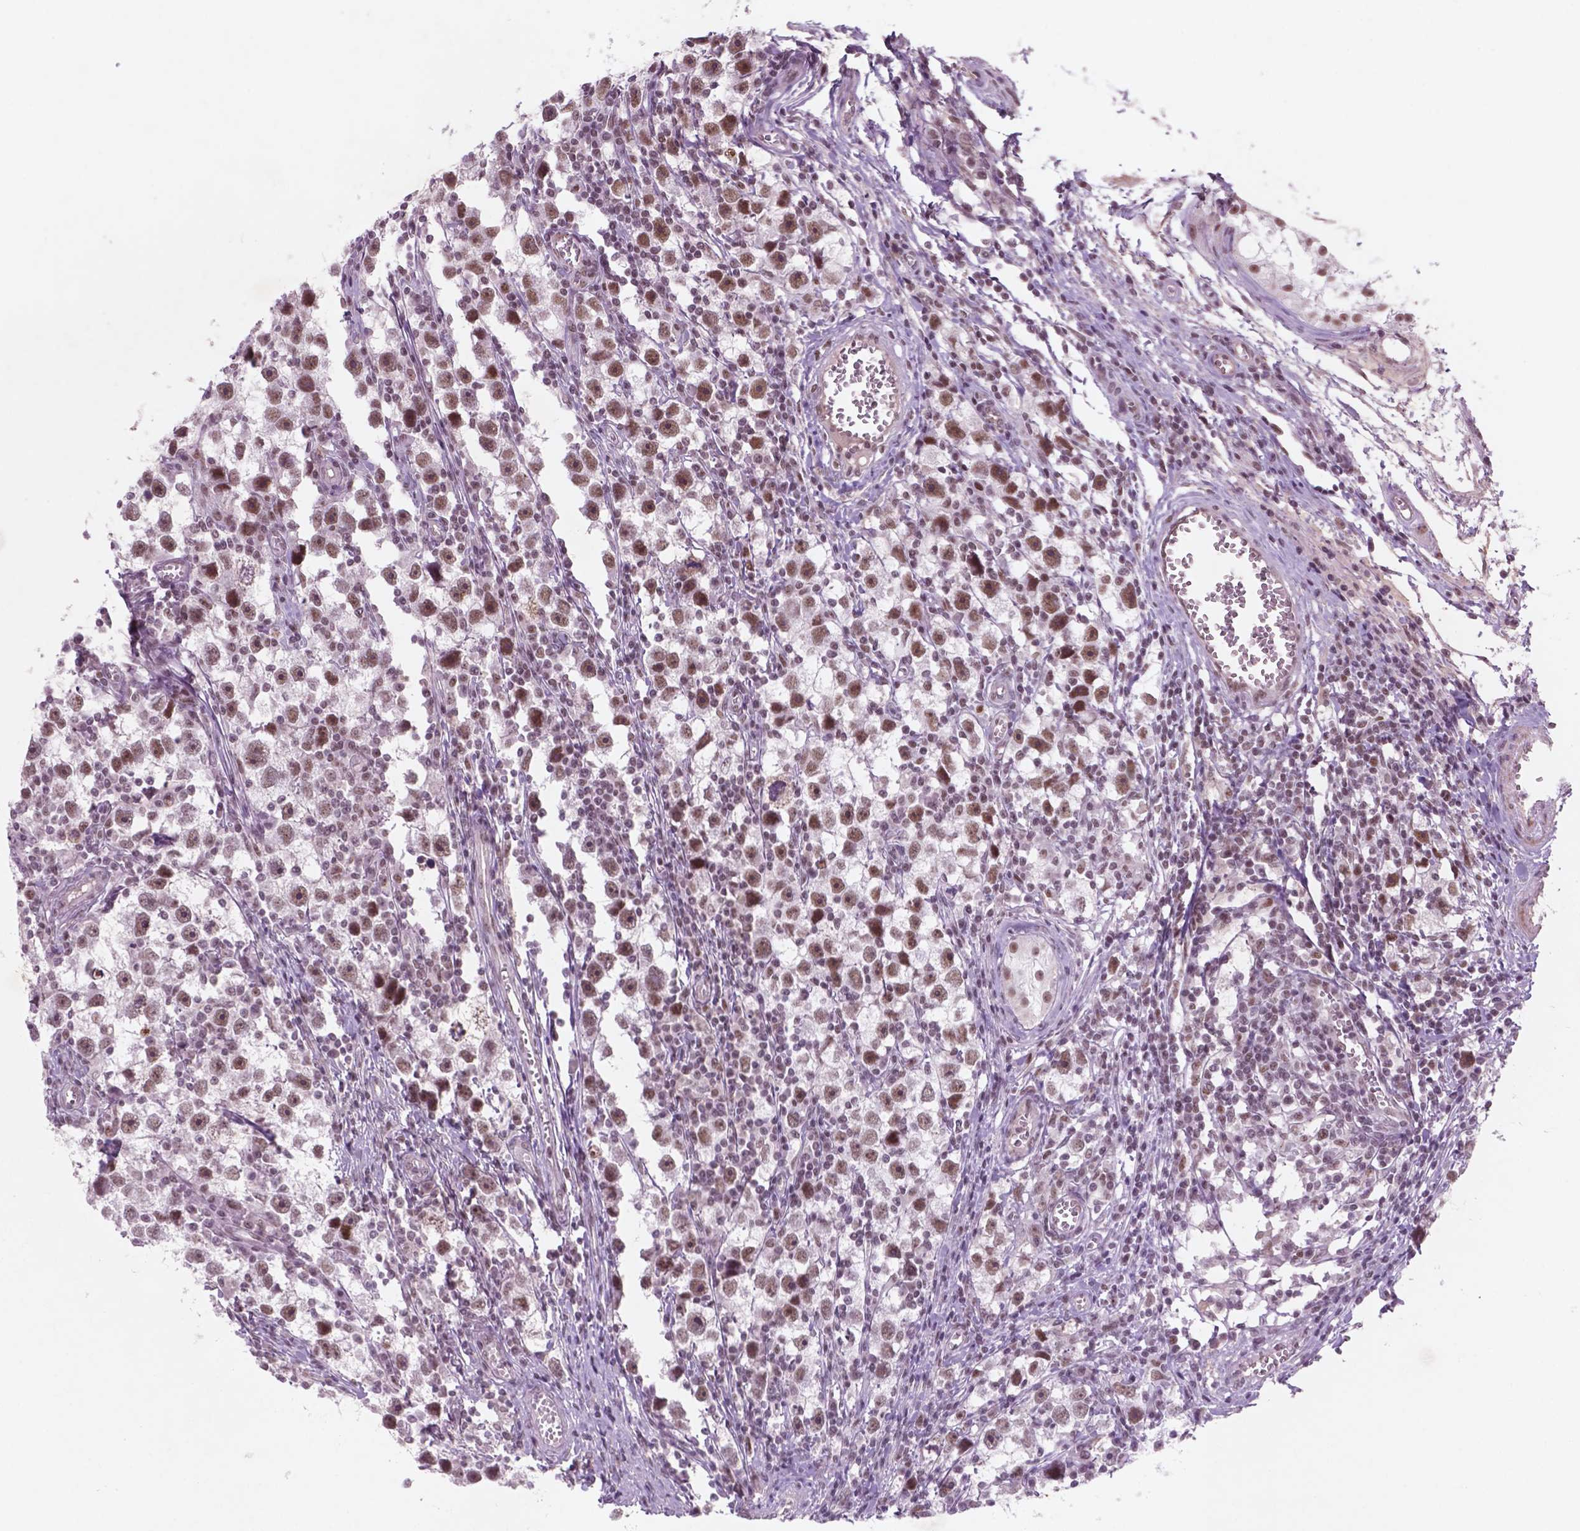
{"staining": {"intensity": "moderate", "quantity": "25%-75%", "location": "nuclear"}, "tissue": "testis cancer", "cell_type": "Tumor cells", "image_type": "cancer", "snomed": [{"axis": "morphology", "description": "Seminoma, NOS"}, {"axis": "topography", "description": "Testis"}], "caption": "Immunohistochemistry image of neoplastic tissue: seminoma (testis) stained using immunohistochemistry (IHC) demonstrates medium levels of moderate protein expression localized specifically in the nuclear of tumor cells, appearing as a nuclear brown color.", "gene": "CTR9", "patient": {"sex": "male", "age": 30}}